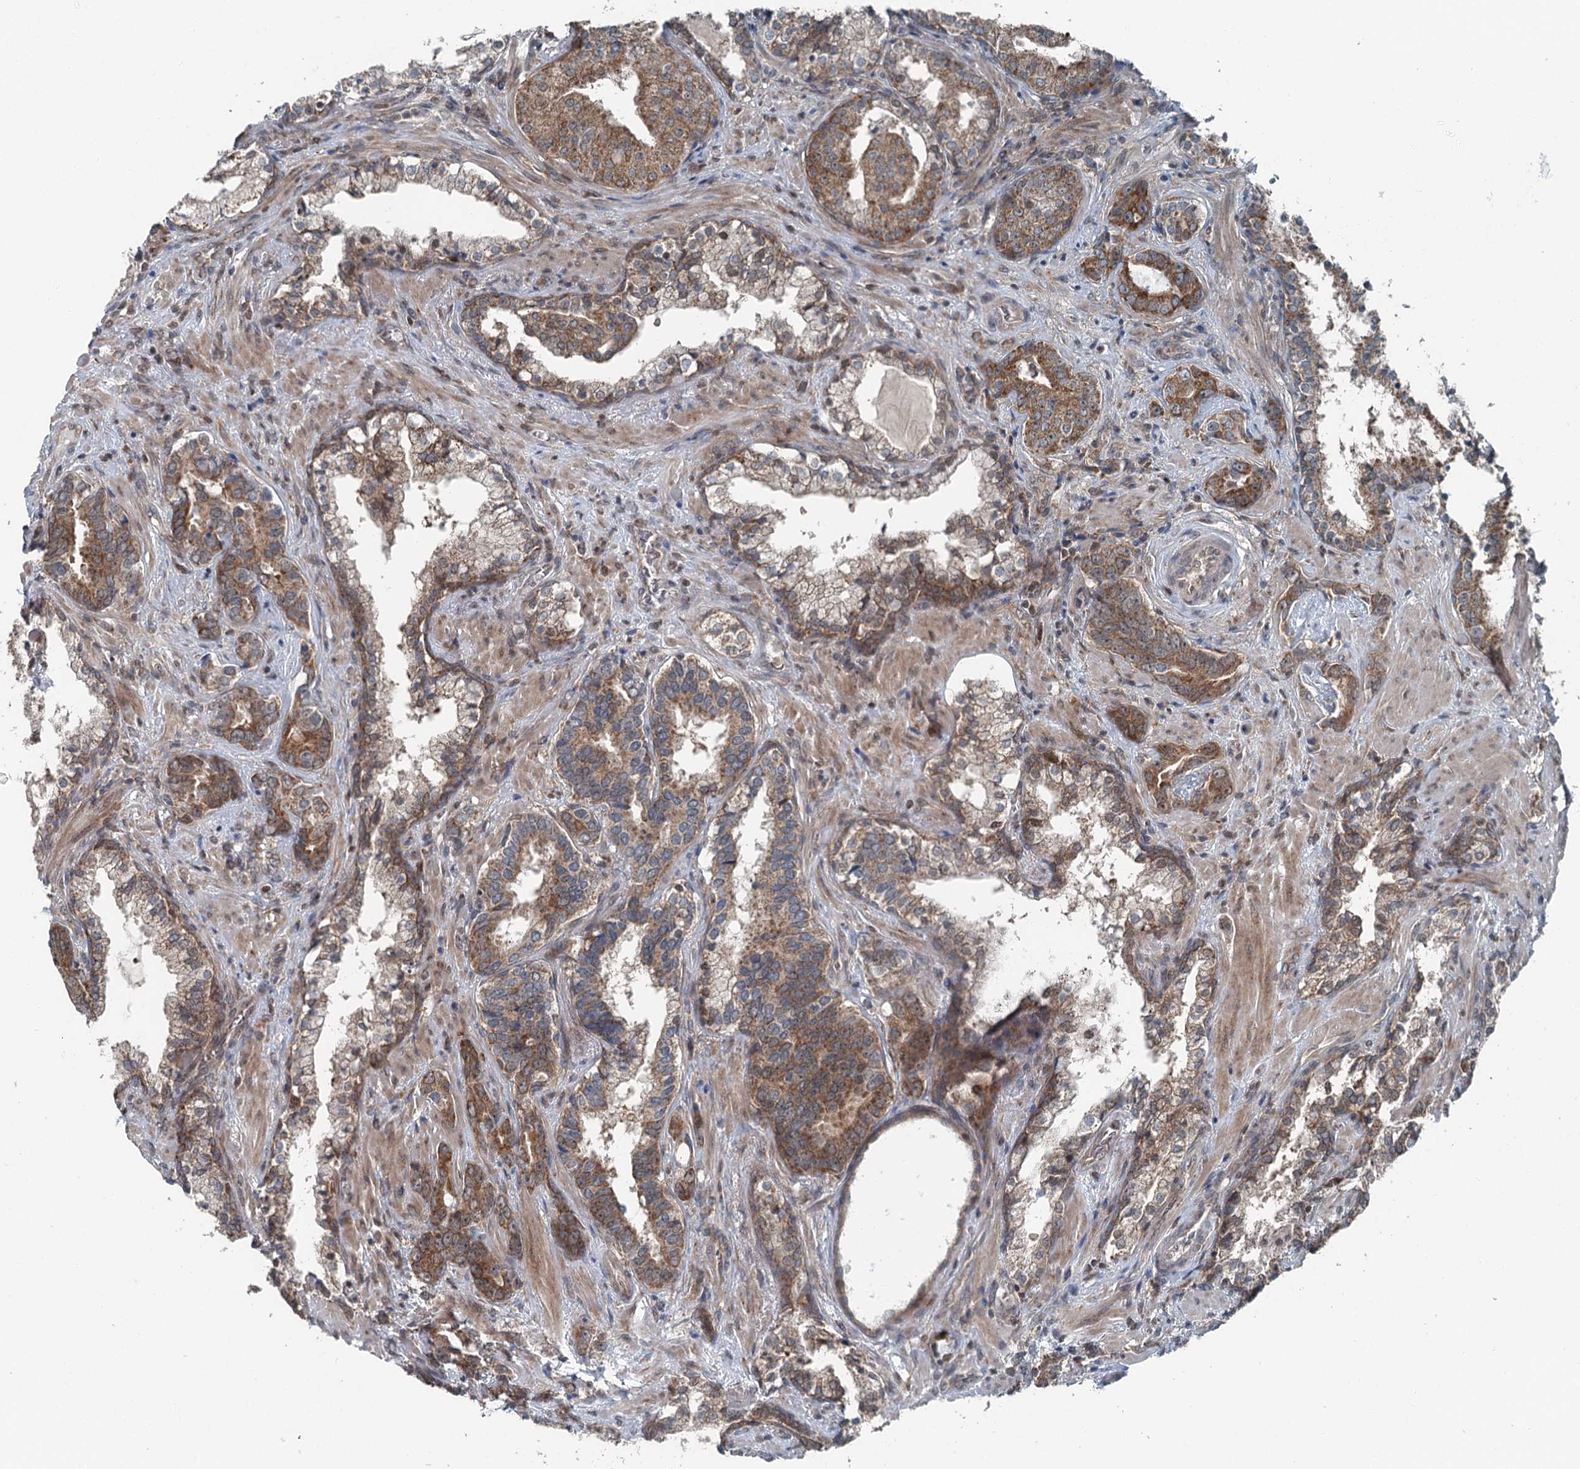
{"staining": {"intensity": "moderate", "quantity": ">75%", "location": "cytoplasmic/membranous"}, "tissue": "prostate cancer", "cell_type": "Tumor cells", "image_type": "cancer", "snomed": [{"axis": "morphology", "description": "Adenocarcinoma, High grade"}, {"axis": "topography", "description": "Prostate"}], "caption": "Tumor cells demonstrate medium levels of moderate cytoplasmic/membranous expression in about >75% of cells in human prostate cancer.", "gene": "WAPL", "patient": {"sex": "male", "age": 58}}